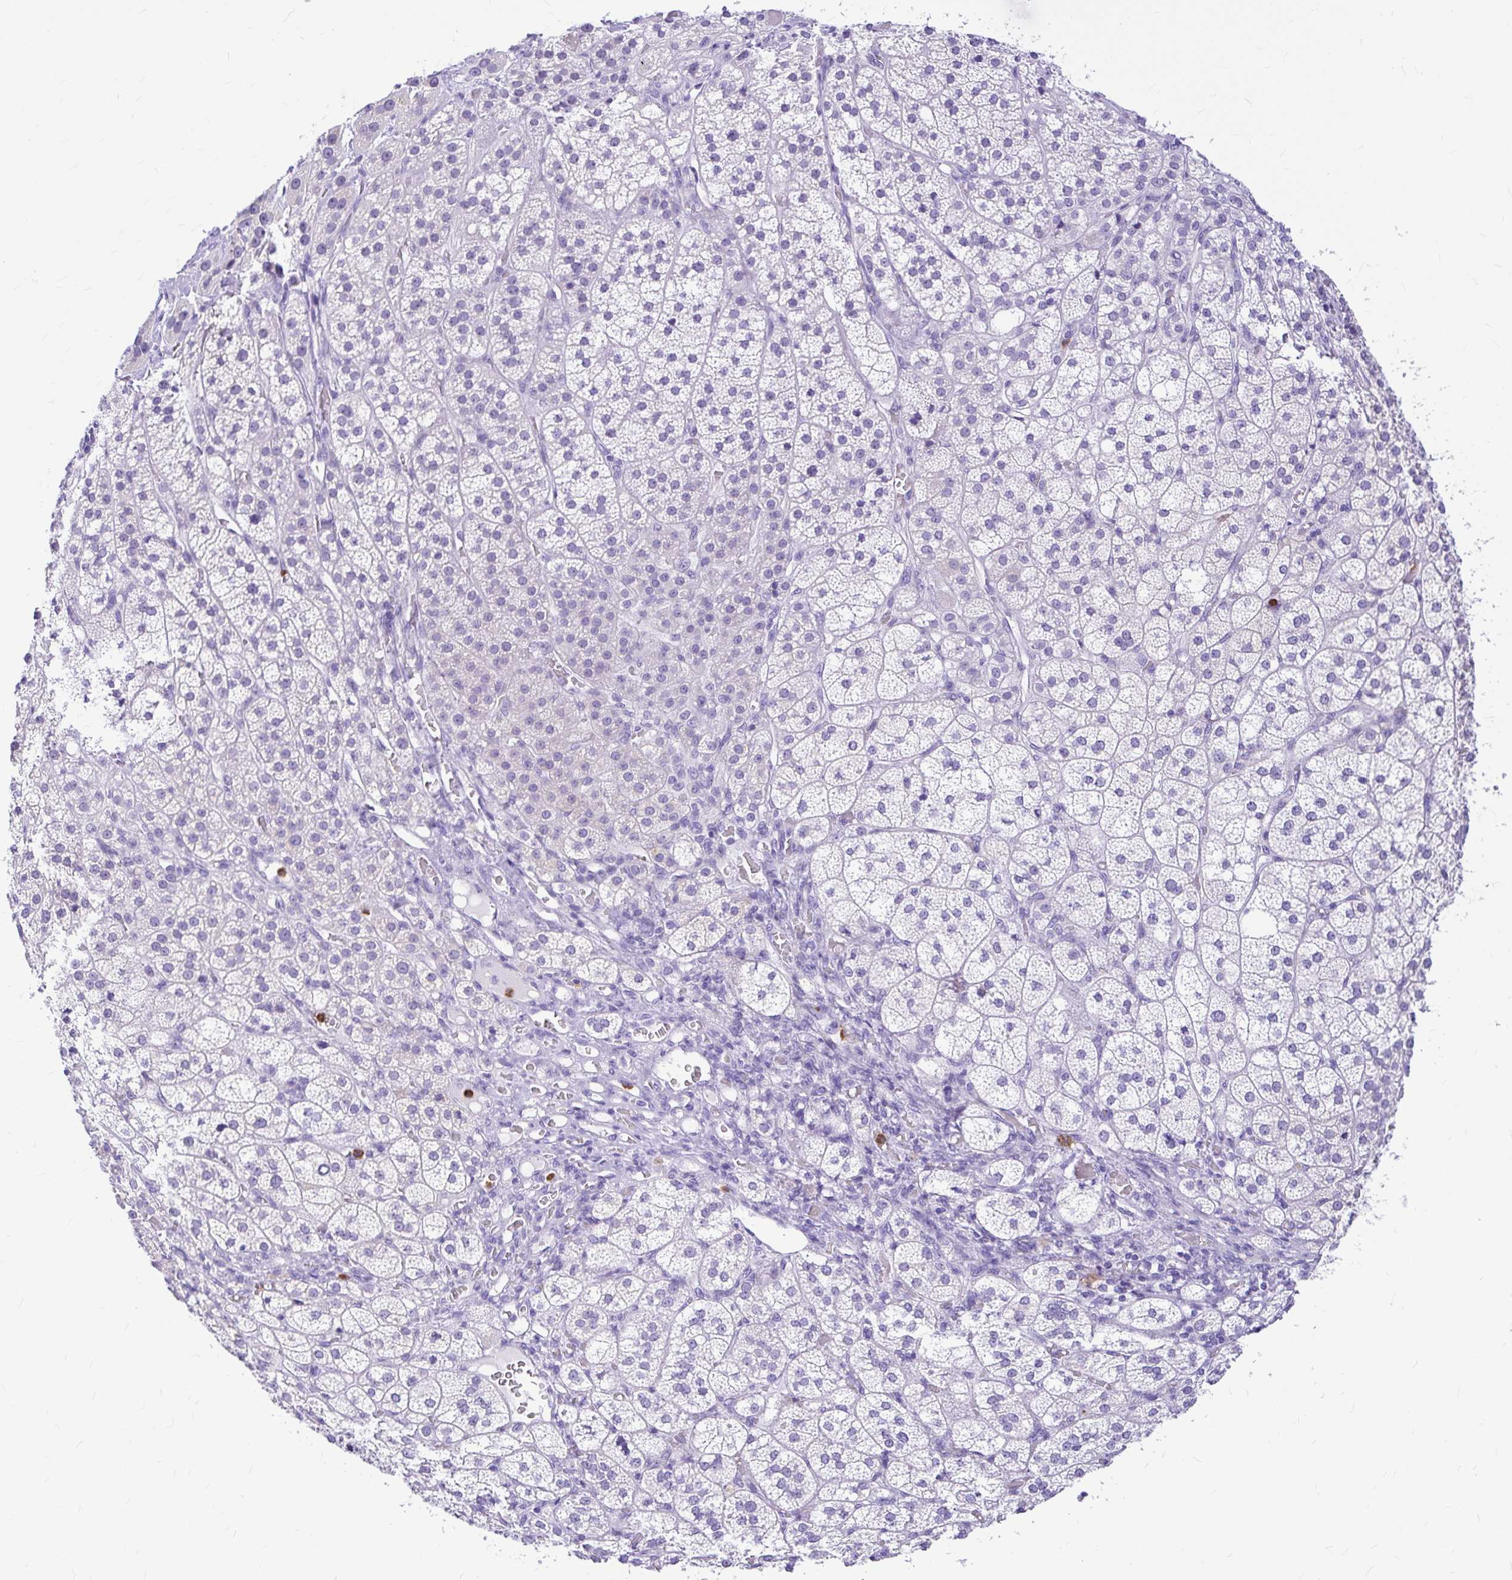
{"staining": {"intensity": "negative", "quantity": "none", "location": "none"}, "tissue": "adrenal gland", "cell_type": "Glandular cells", "image_type": "normal", "snomed": [{"axis": "morphology", "description": "Normal tissue, NOS"}, {"axis": "topography", "description": "Adrenal gland"}], "caption": "Immunohistochemical staining of benign human adrenal gland demonstrates no significant staining in glandular cells. (DAB immunohistochemistry (IHC), high magnification).", "gene": "CLEC1B", "patient": {"sex": "female", "age": 60}}